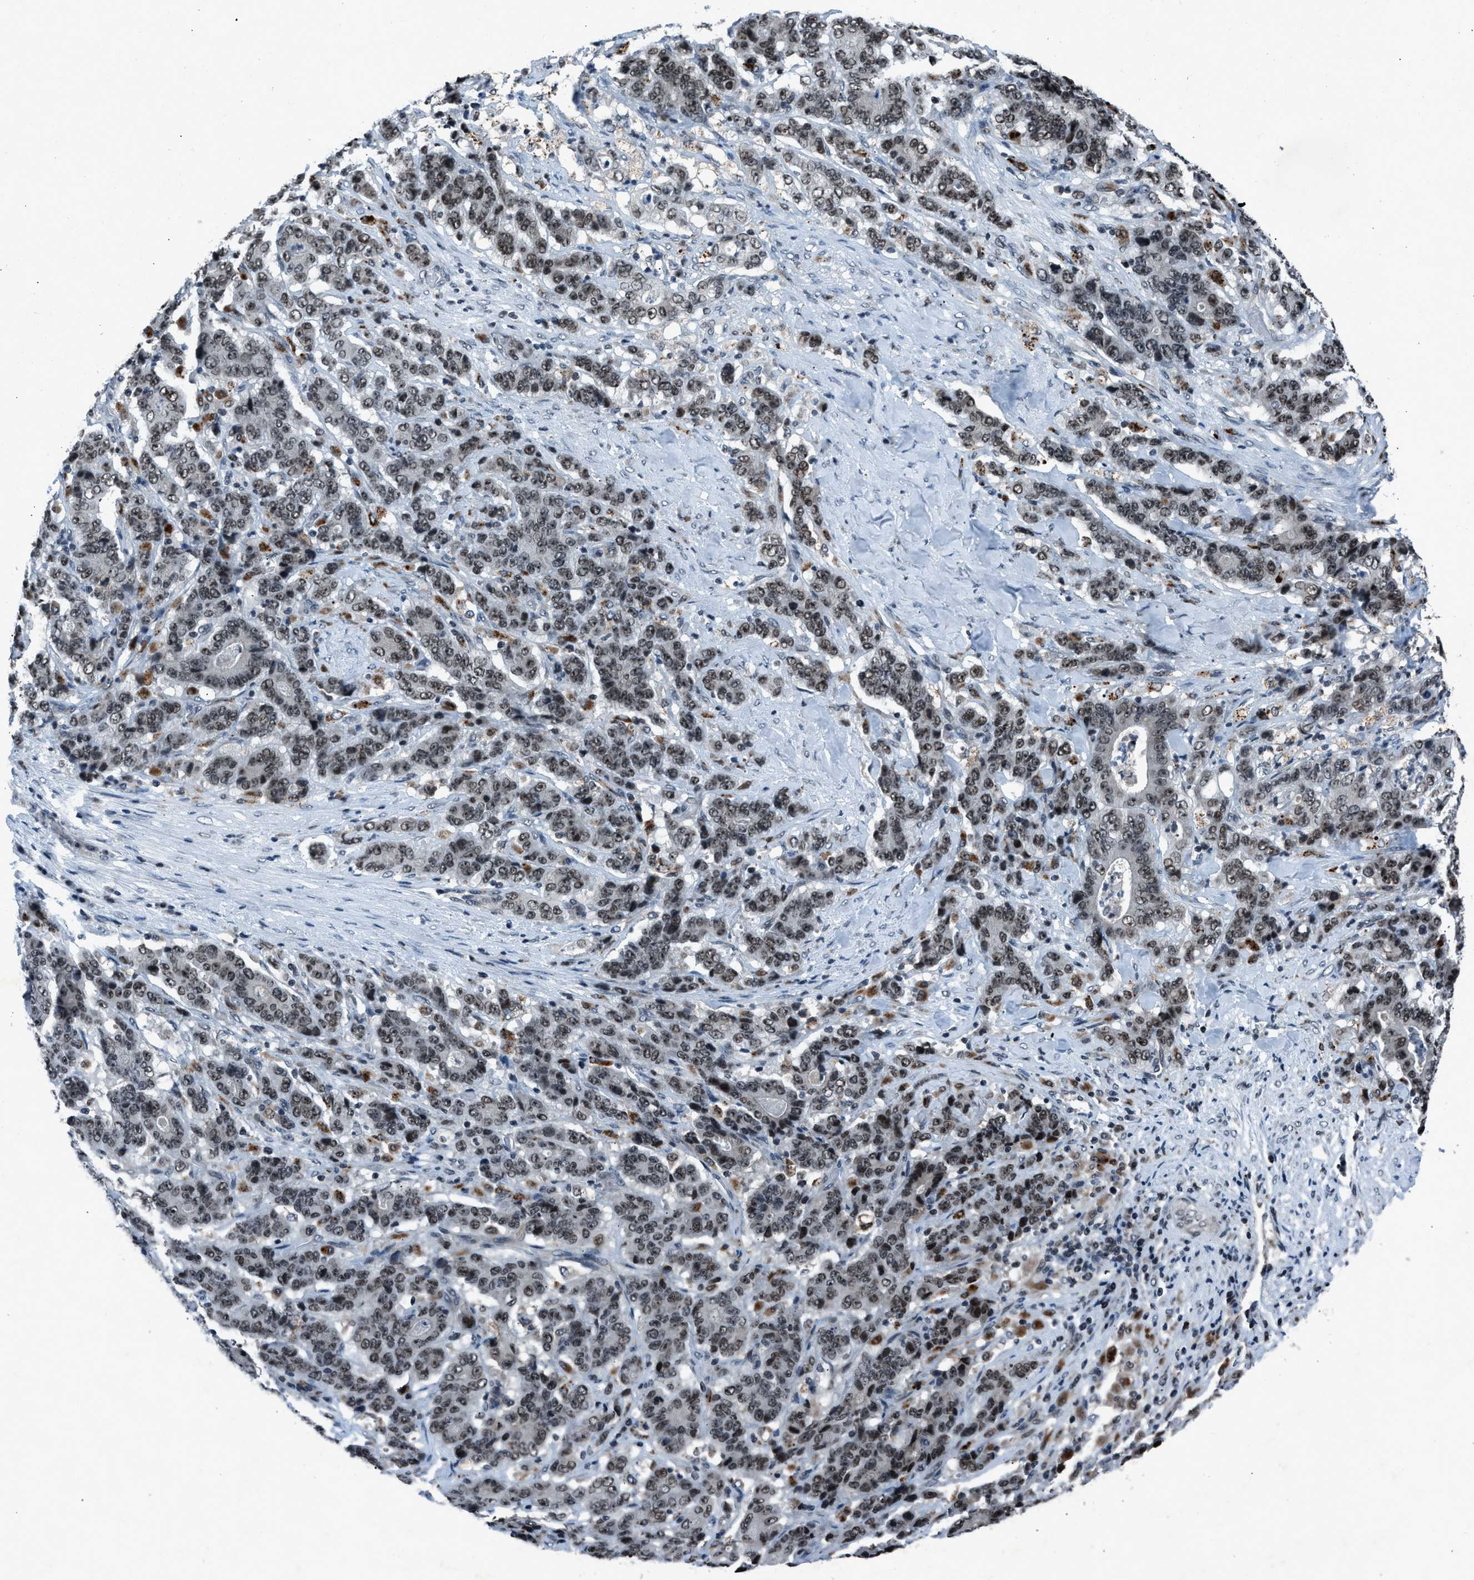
{"staining": {"intensity": "moderate", "quantity": "25%-75%", "location": "nuclear"}, "tissue": "stomach cancer", "cell_type": "Tumor cells", "image_type": "cancer", "snomed": [{"axis": "morphology", "description": "Adenocarcinoma, NOS"}, {"axis": "topography", "description": "Stomach"}], "caption": "This micrograph displays IHC staining of stomach cancer, with medium moderate nuclear positivity in approximately 25%-75% of tumor cells.", "gene": "ADCY1", "patient": {"sex": "female", "age": 73}}